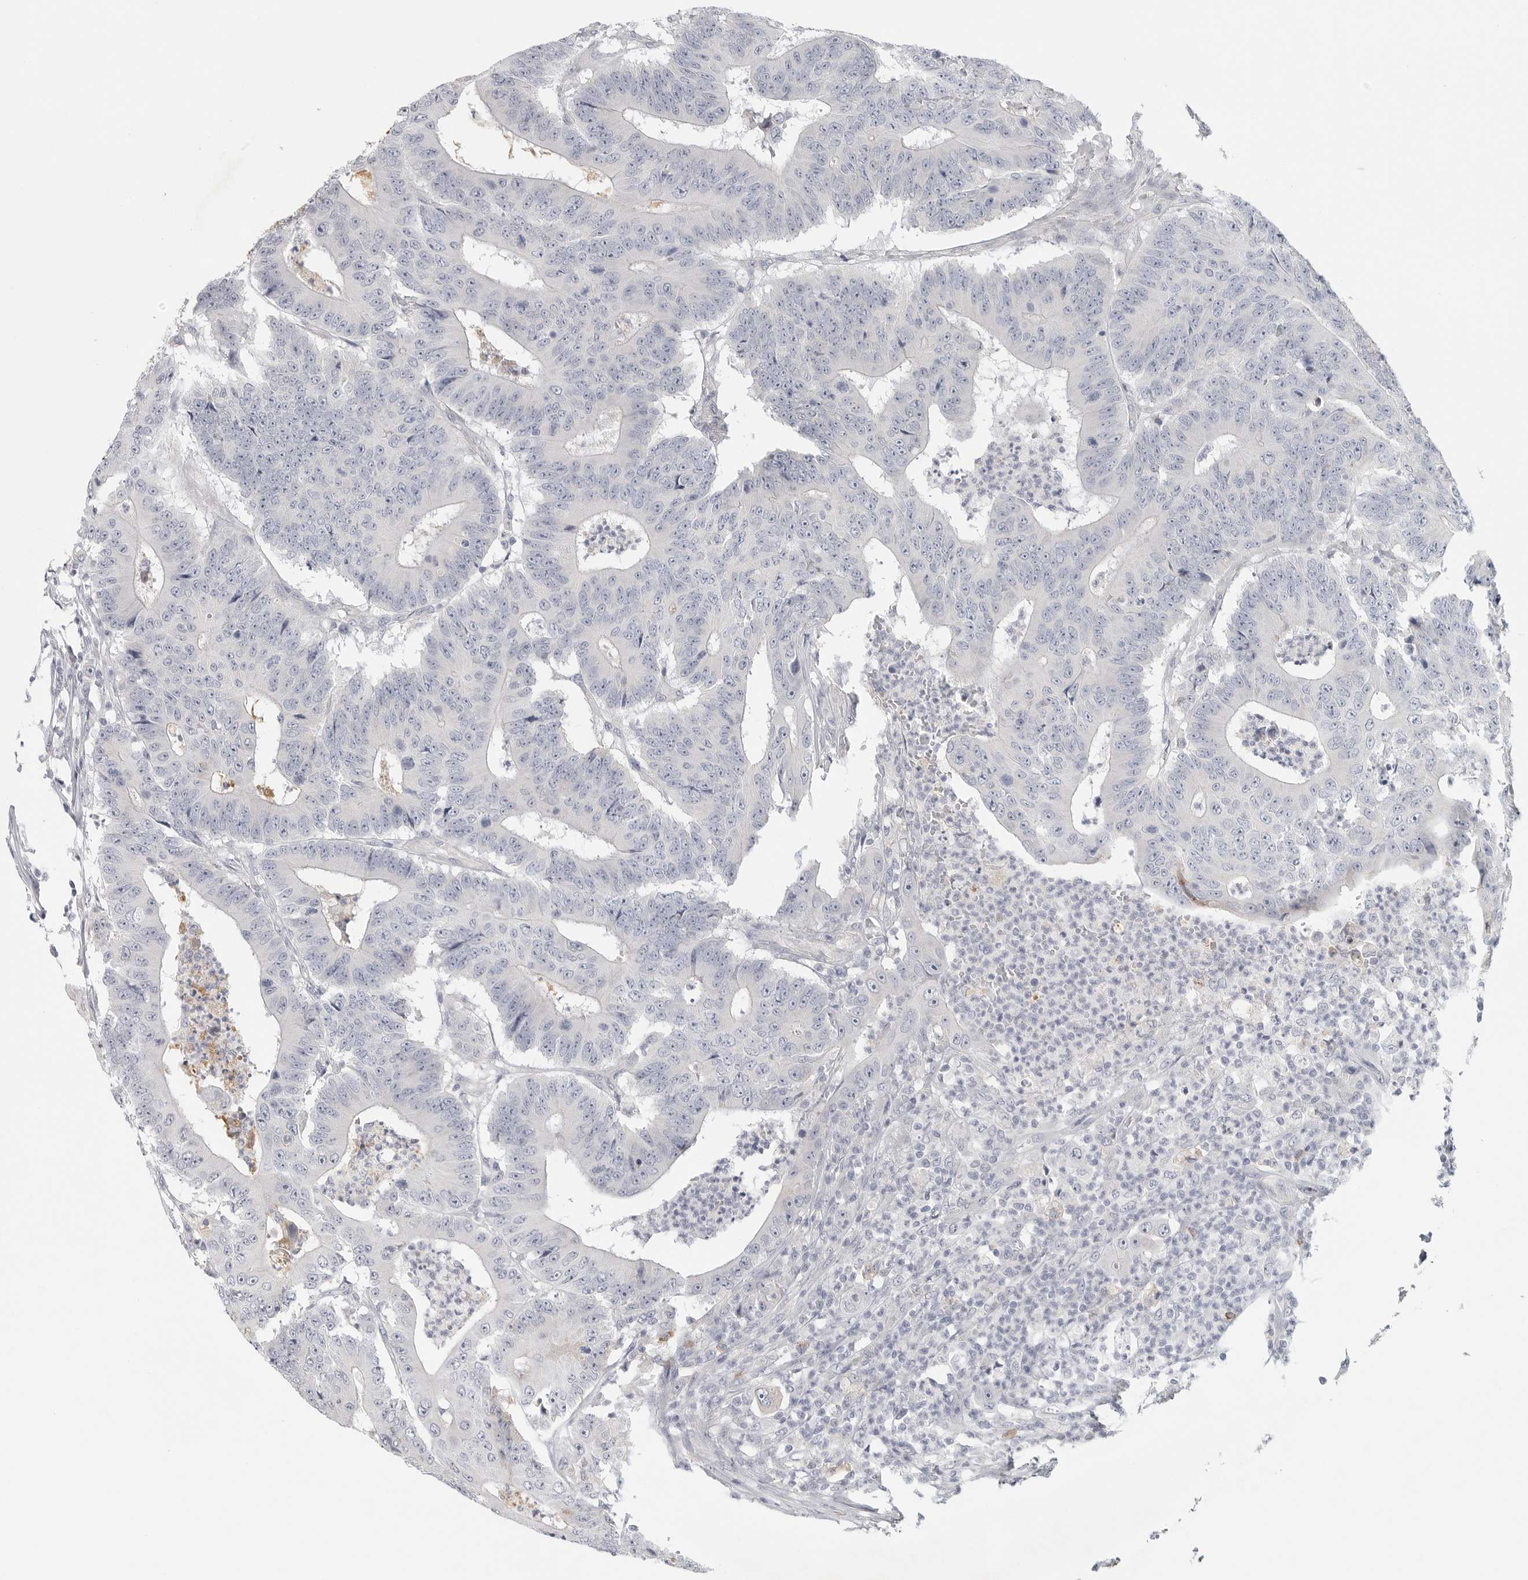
{"staining": {"intensity": "weak", "quantity": "25%-75%", "location": "cytoplasmic/membranous"}, "tissue": "colorectal cancer", "cell_type": "Tumor cells", "image_type": "cancer", "snomed": [{"axis": "morphology", "description": "Adenocarcinoma, NOS"}, {"axis": "topography", "description": "Colon"}], "caption": "This photomicrograph shows IHC staining of adenocarcinoma (colorectal), with low weak cytoplasmic/membranous positivity in about 25%-75% of tumor cells.", "gene": "SLC25A36", "patient": {"sex": "male", "age": 83}}